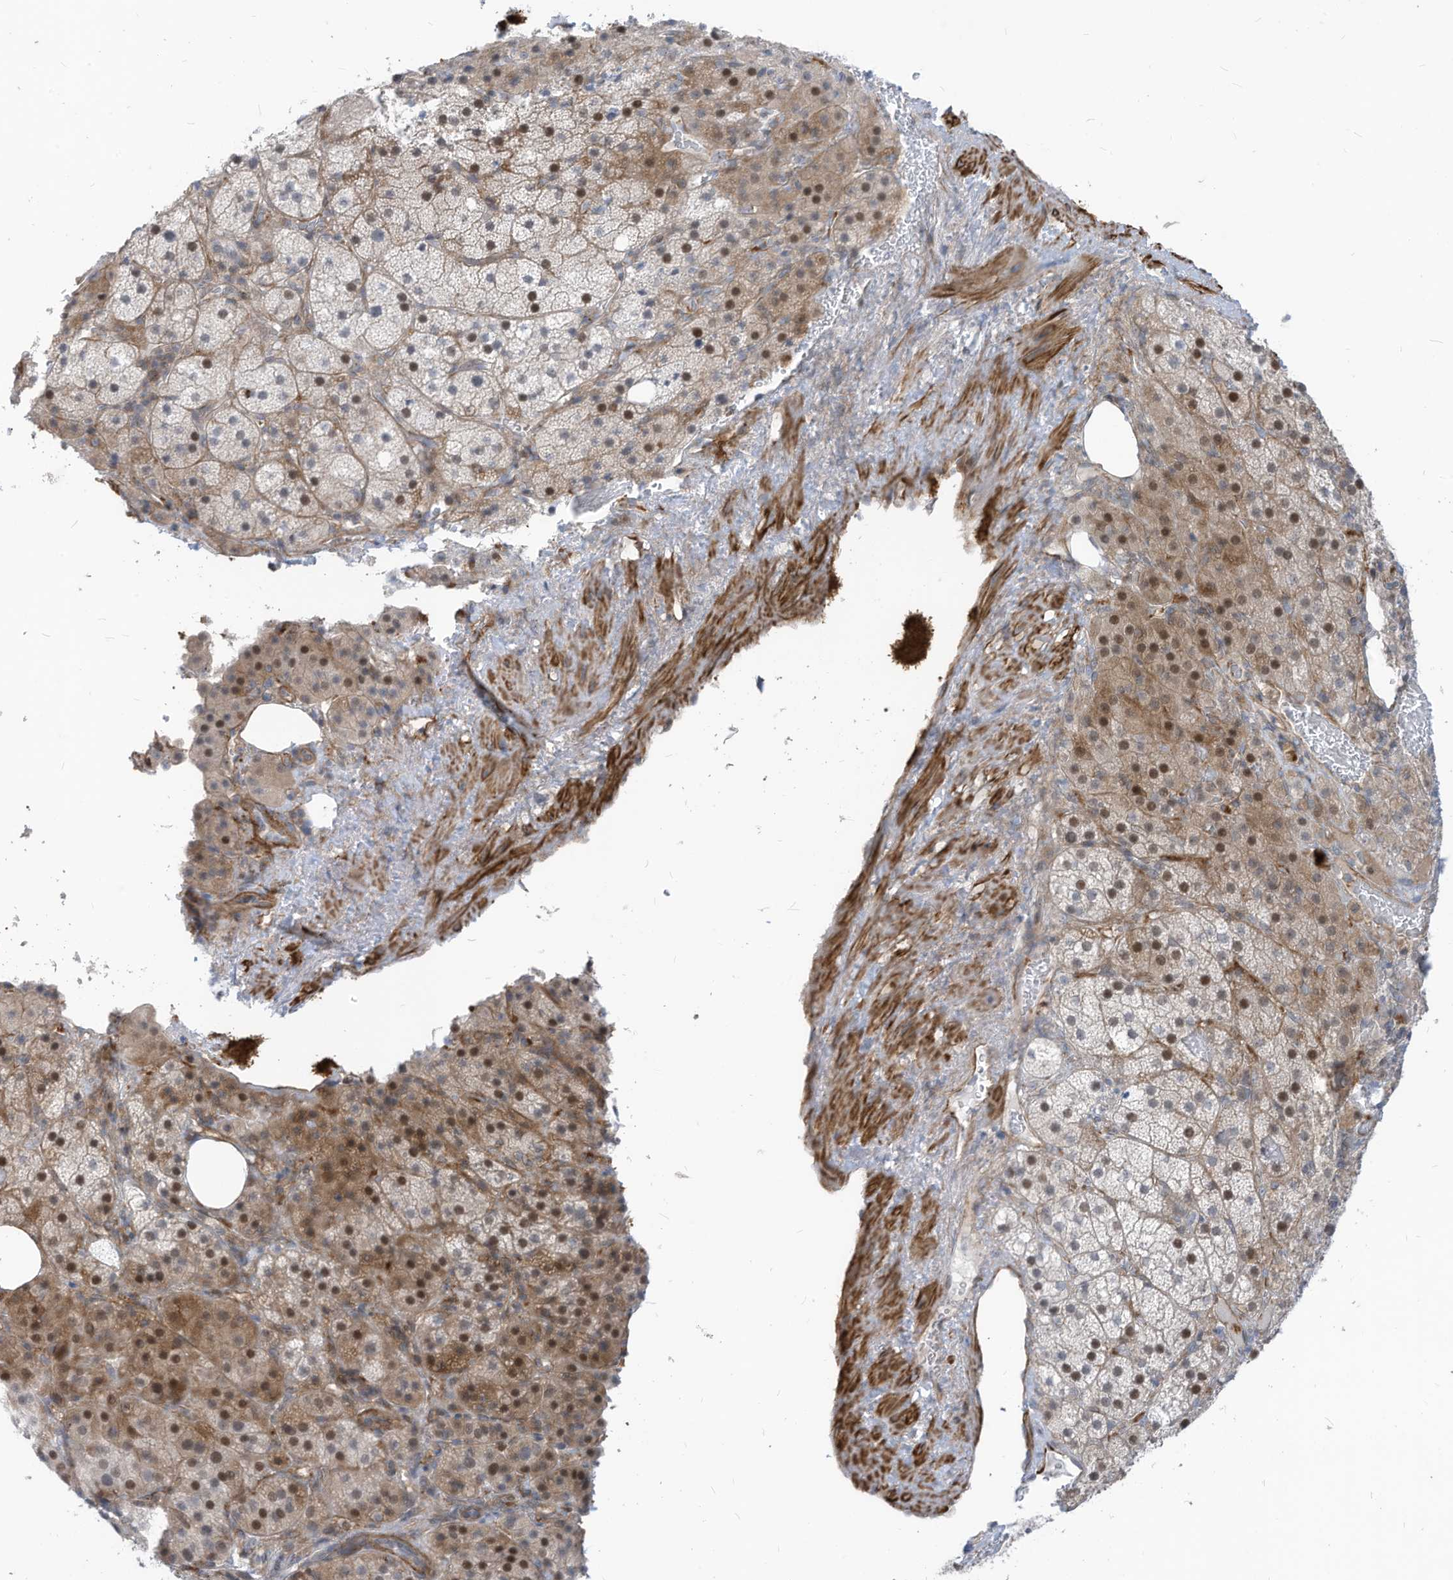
{"staining": {"intensity": "moderate", "quantity": "25%-75%", "location": "cytoplasmic/membranous,nuclear"}, "tissue": "adrenal gland", "cell_type": "Glandular cells", "image_type": "normal", "snomed": [{"axis": "morphology", "description": "Normal tissue, NOS"}, {"axis": "topography", "description": "Adrenal gland"}], "caption": "The photomicrograph reveals immunohistochemical staining of unremarkable adrenal gland. There is moderate cytoplasmic/membranous,nuclear positivity is appreciated in about 25%-75% of glandular cells.", "gene": "GPATCH3", "patient": {"sex": "female", "age": 59}}